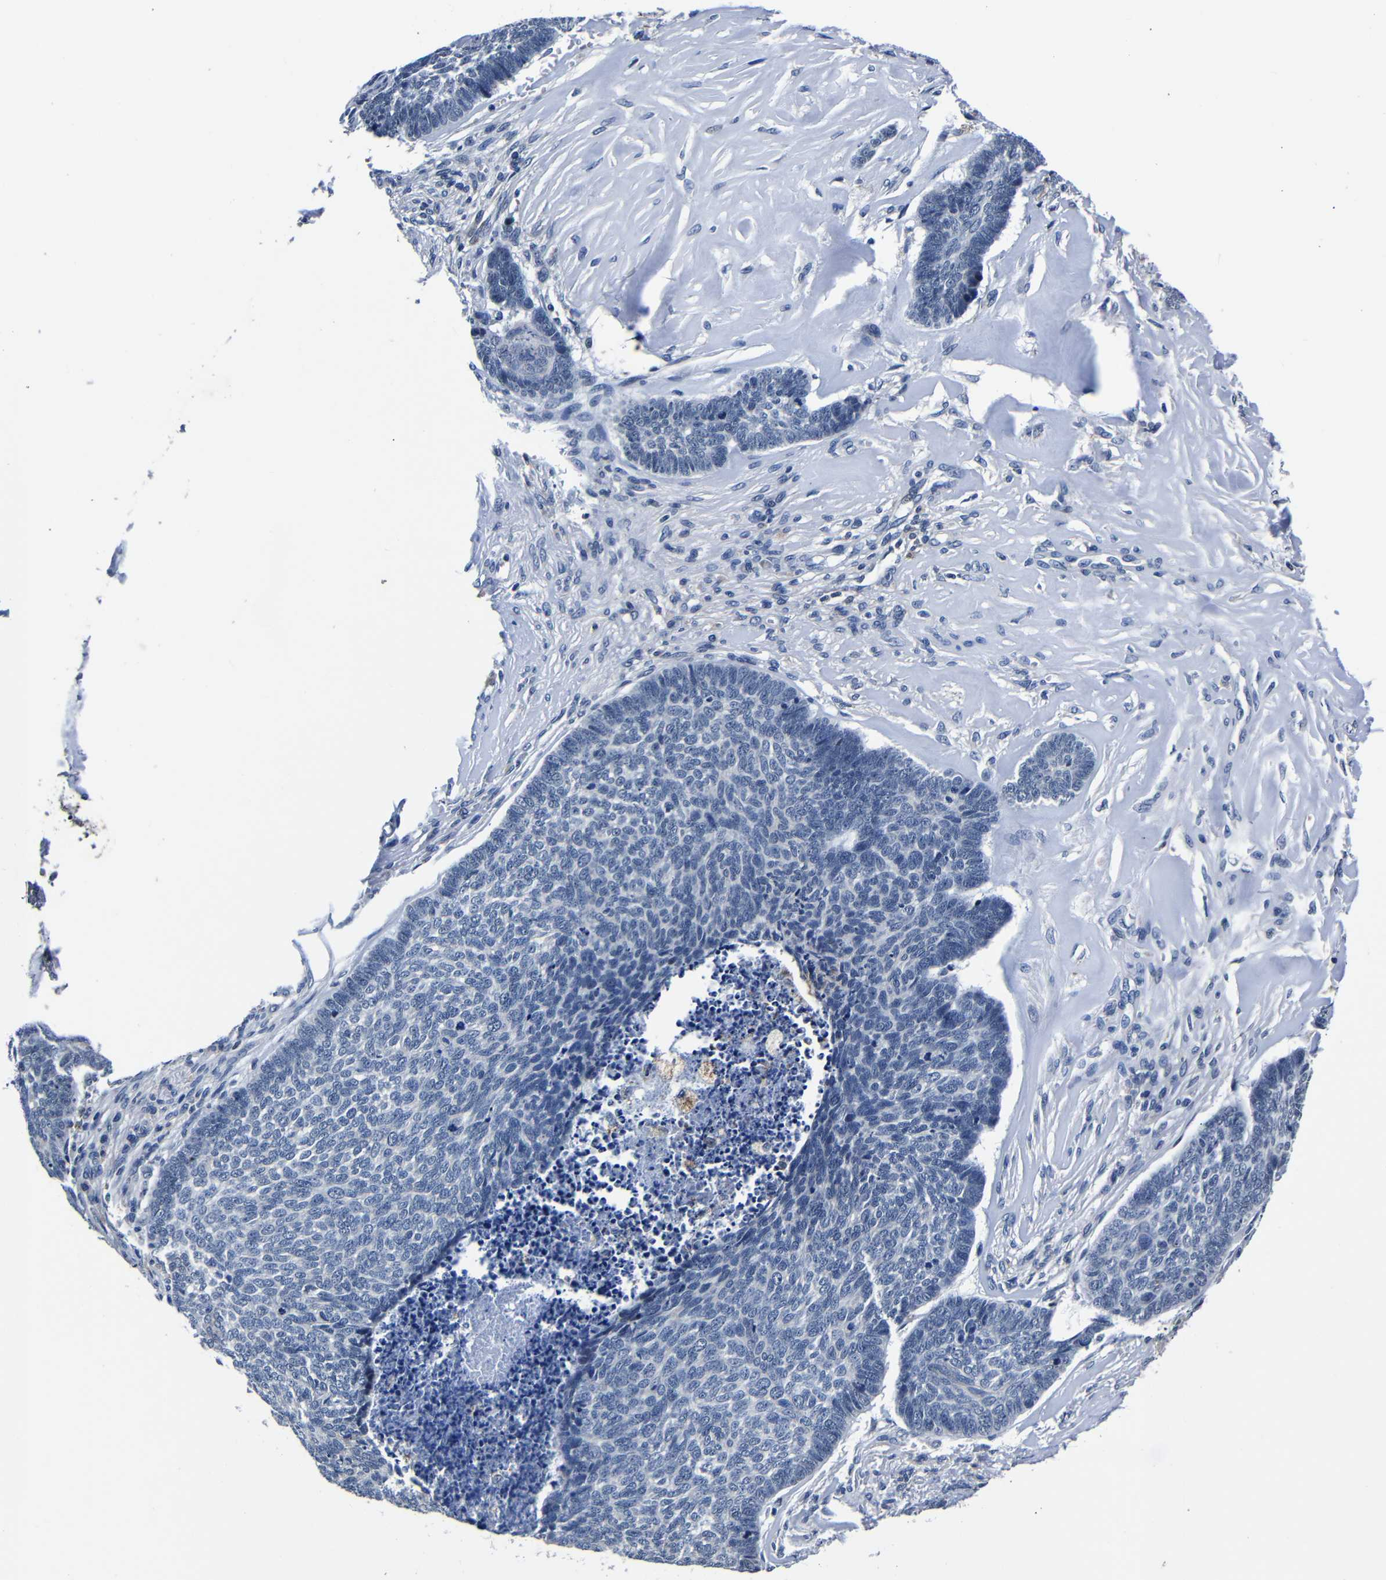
{"staining": {"intensity": "negative", "quantity": "none", "location": "none"}, "tissue": "skin cancer", "cell_type": "Tumor cells", "image_type": "cancer", "snomed": [{"axis": "morphology", "description": "Basal cell carcinoma"}, {"axis": "topography", "description": "Skin"}], "caption": "An image of basal cell carcinoma (skin) stained for a protein displays no brown staining in tumor cells.", "gene": "DEPP1", "patient": {"sex": "male", "age": 84}}